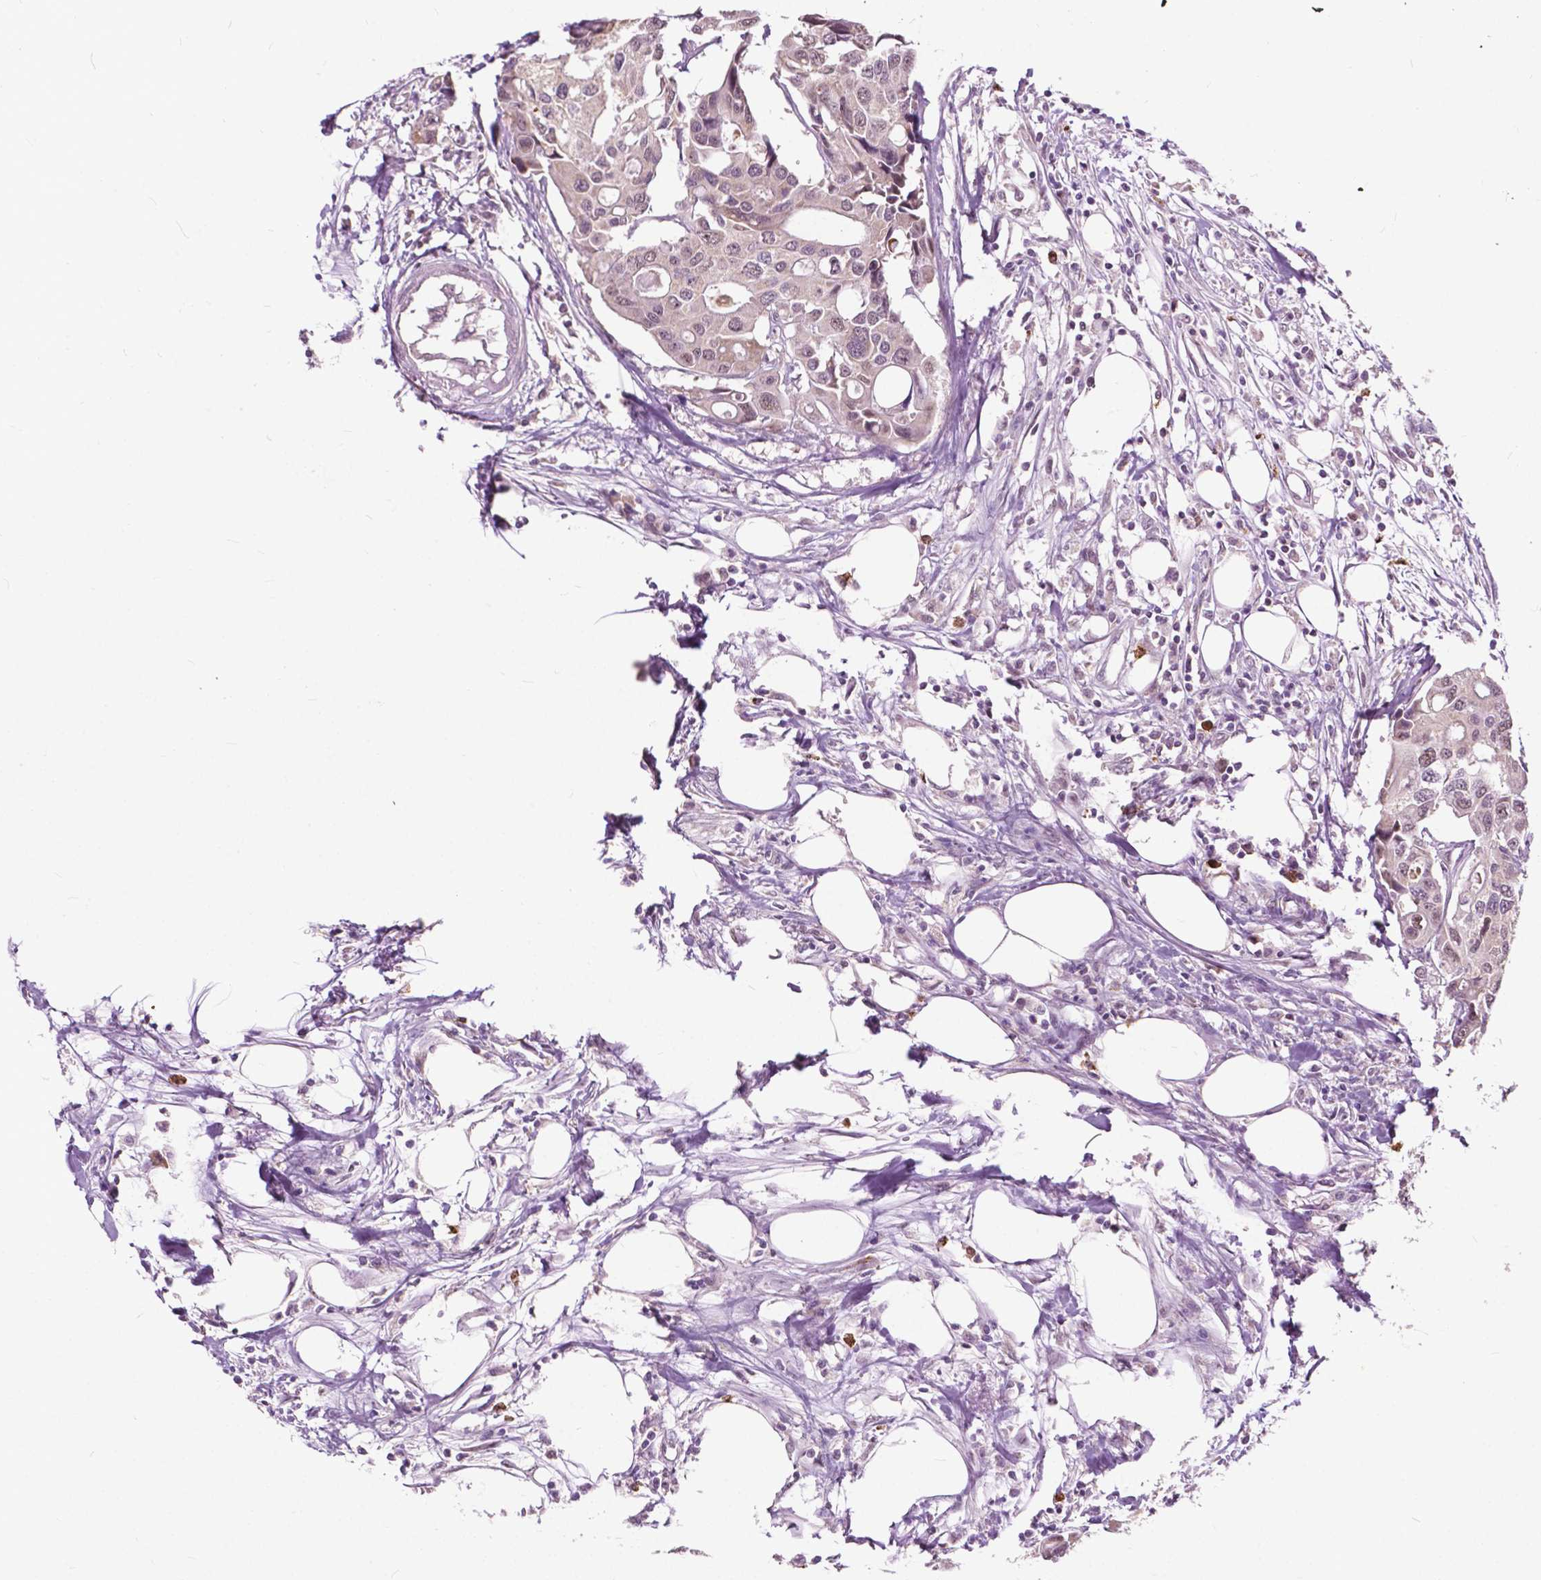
{"staining": {"intensity": "weak", "quantity": "25%-75%", "location": "cytoplasmic/membranous,nuclear"}, "tissue": "colorectal cancer", "cell_type": "Tumor cells", "image_type": "cancer", "snomed": [{"axis": "morphology", "description": "Adenocarcinoma, NOS"}, {"axis": "topography", "description": "Colon"}], "caption": "Human adenocarcinoma (colorectal) stained with a brown dye reveals weak cytoplasmic/membranous and nuclear positive staining in approximately 25%-75% of tumor cells.", "gene": "TTC9B", "patient": {"sex": "male", "age": 77}}